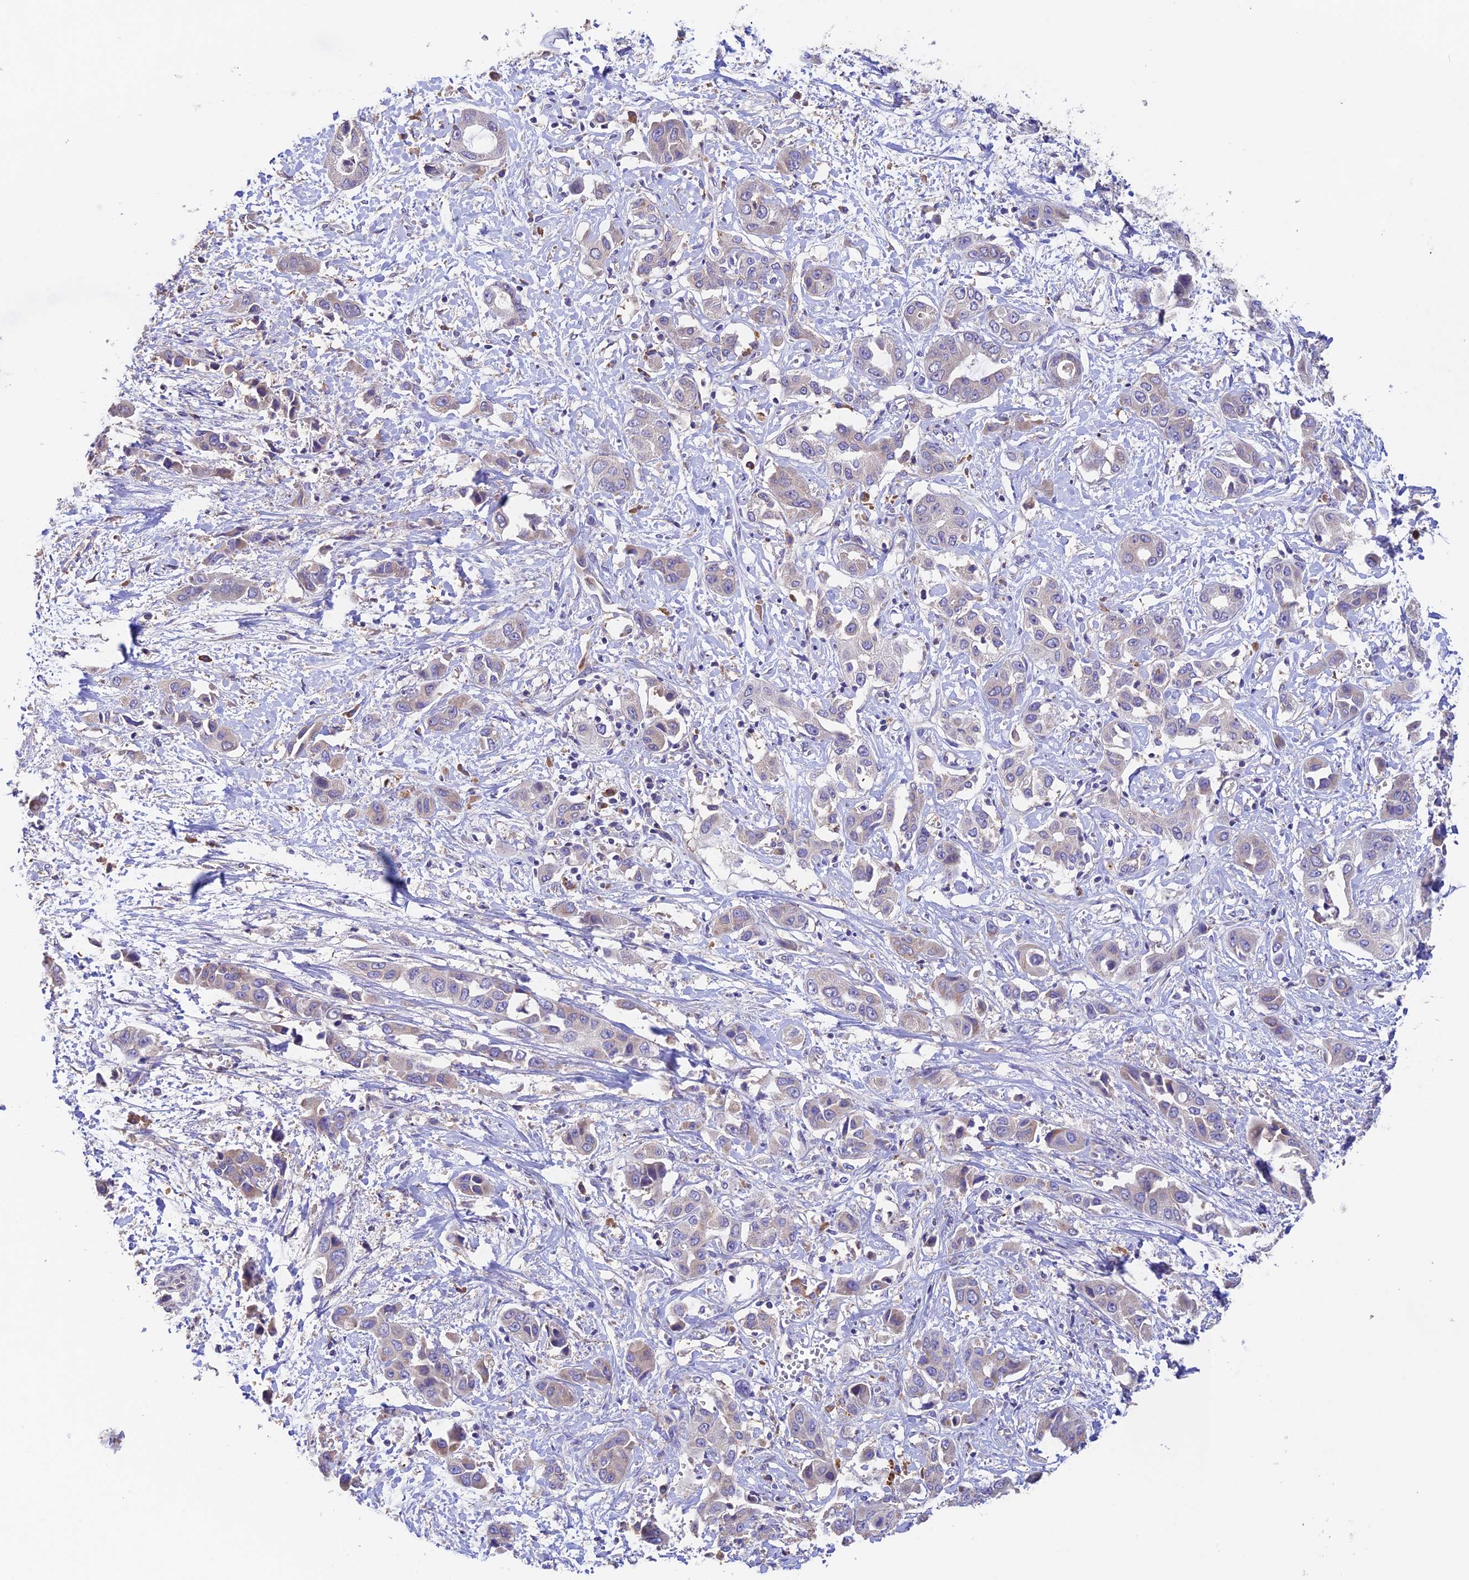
{"staining": {"intensity": "negative", "quantity": "none", "location": "none"}, "tissue": "liver cancer", "cell_type": "Tumor cells", "image_type": "cancer", "snomed": [{"axis": "morphology", "description": "Cholangiocarcinoma"}, {"axis": "topography", "description": "Liver"}], "caption": "Liver cancer was stained to show a protein in brown. There is no significant positivity in tumor cells. Nuclei are stained in blue.", "gene": "EMC3", "patient": {"sex": "female", "age": 52}}